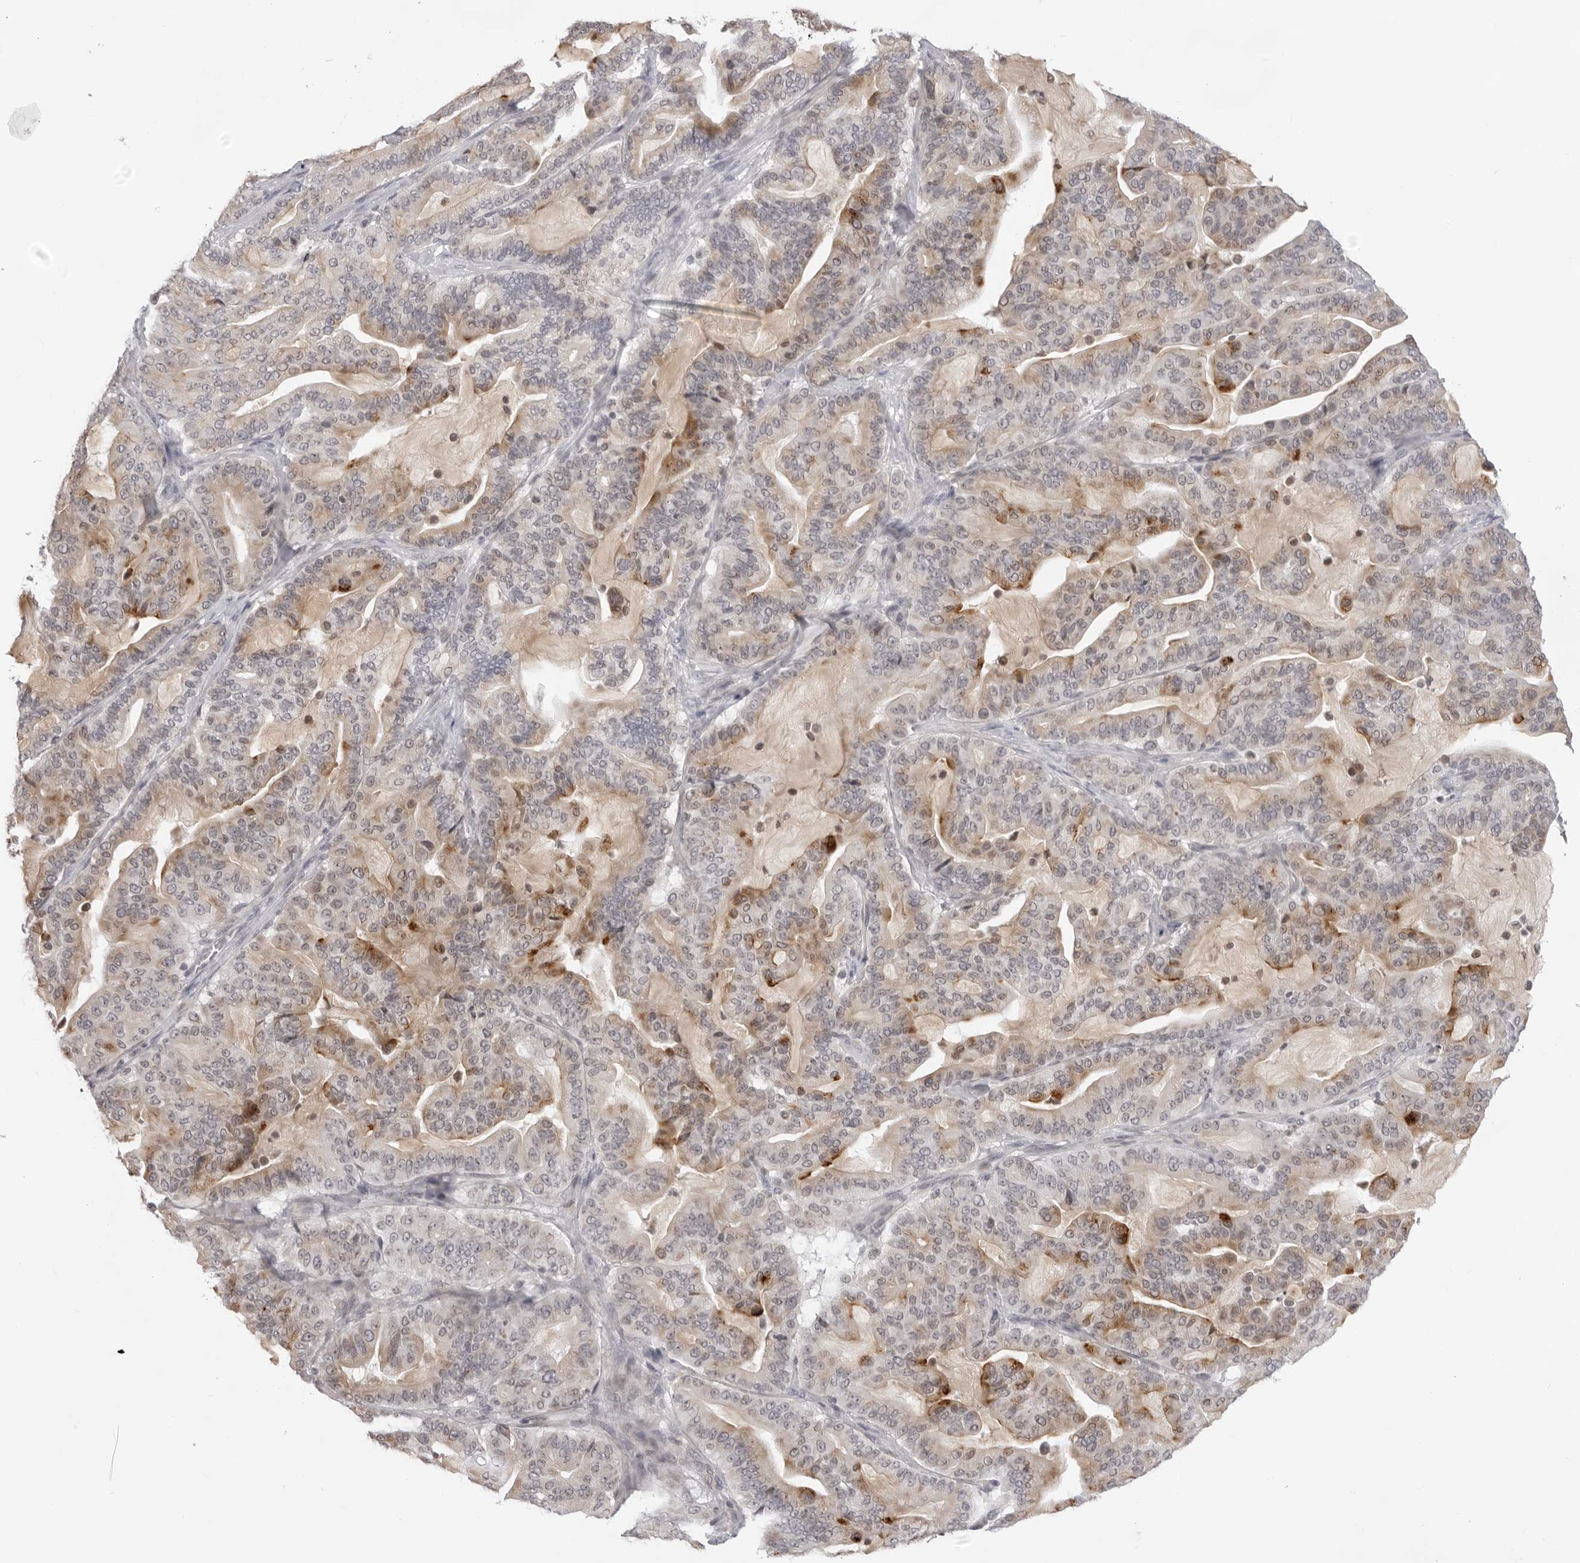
{"staining": {"intensity": "weak", "quantity": "25%-75%", "location": "cytoplasmic/membranous"}, "tissue": "pancreatic cancer", "cell_type": "Tumor cells", "image_type": "cancer", "snomed": [{"axis": "morphology", "description": "Adenocarcinoma, NOS"}, {"axis": "topography", "description": "Pancreas"}], "caption": "Pancreatic cancer stained for a protein displays weak cytoplasmic/membranous positivity in tumor cells. The protein is shown in brown color, while the nuclei are stained blue.", "gene": "ACP6", "patient": {"sex": "male", "age": 63}}